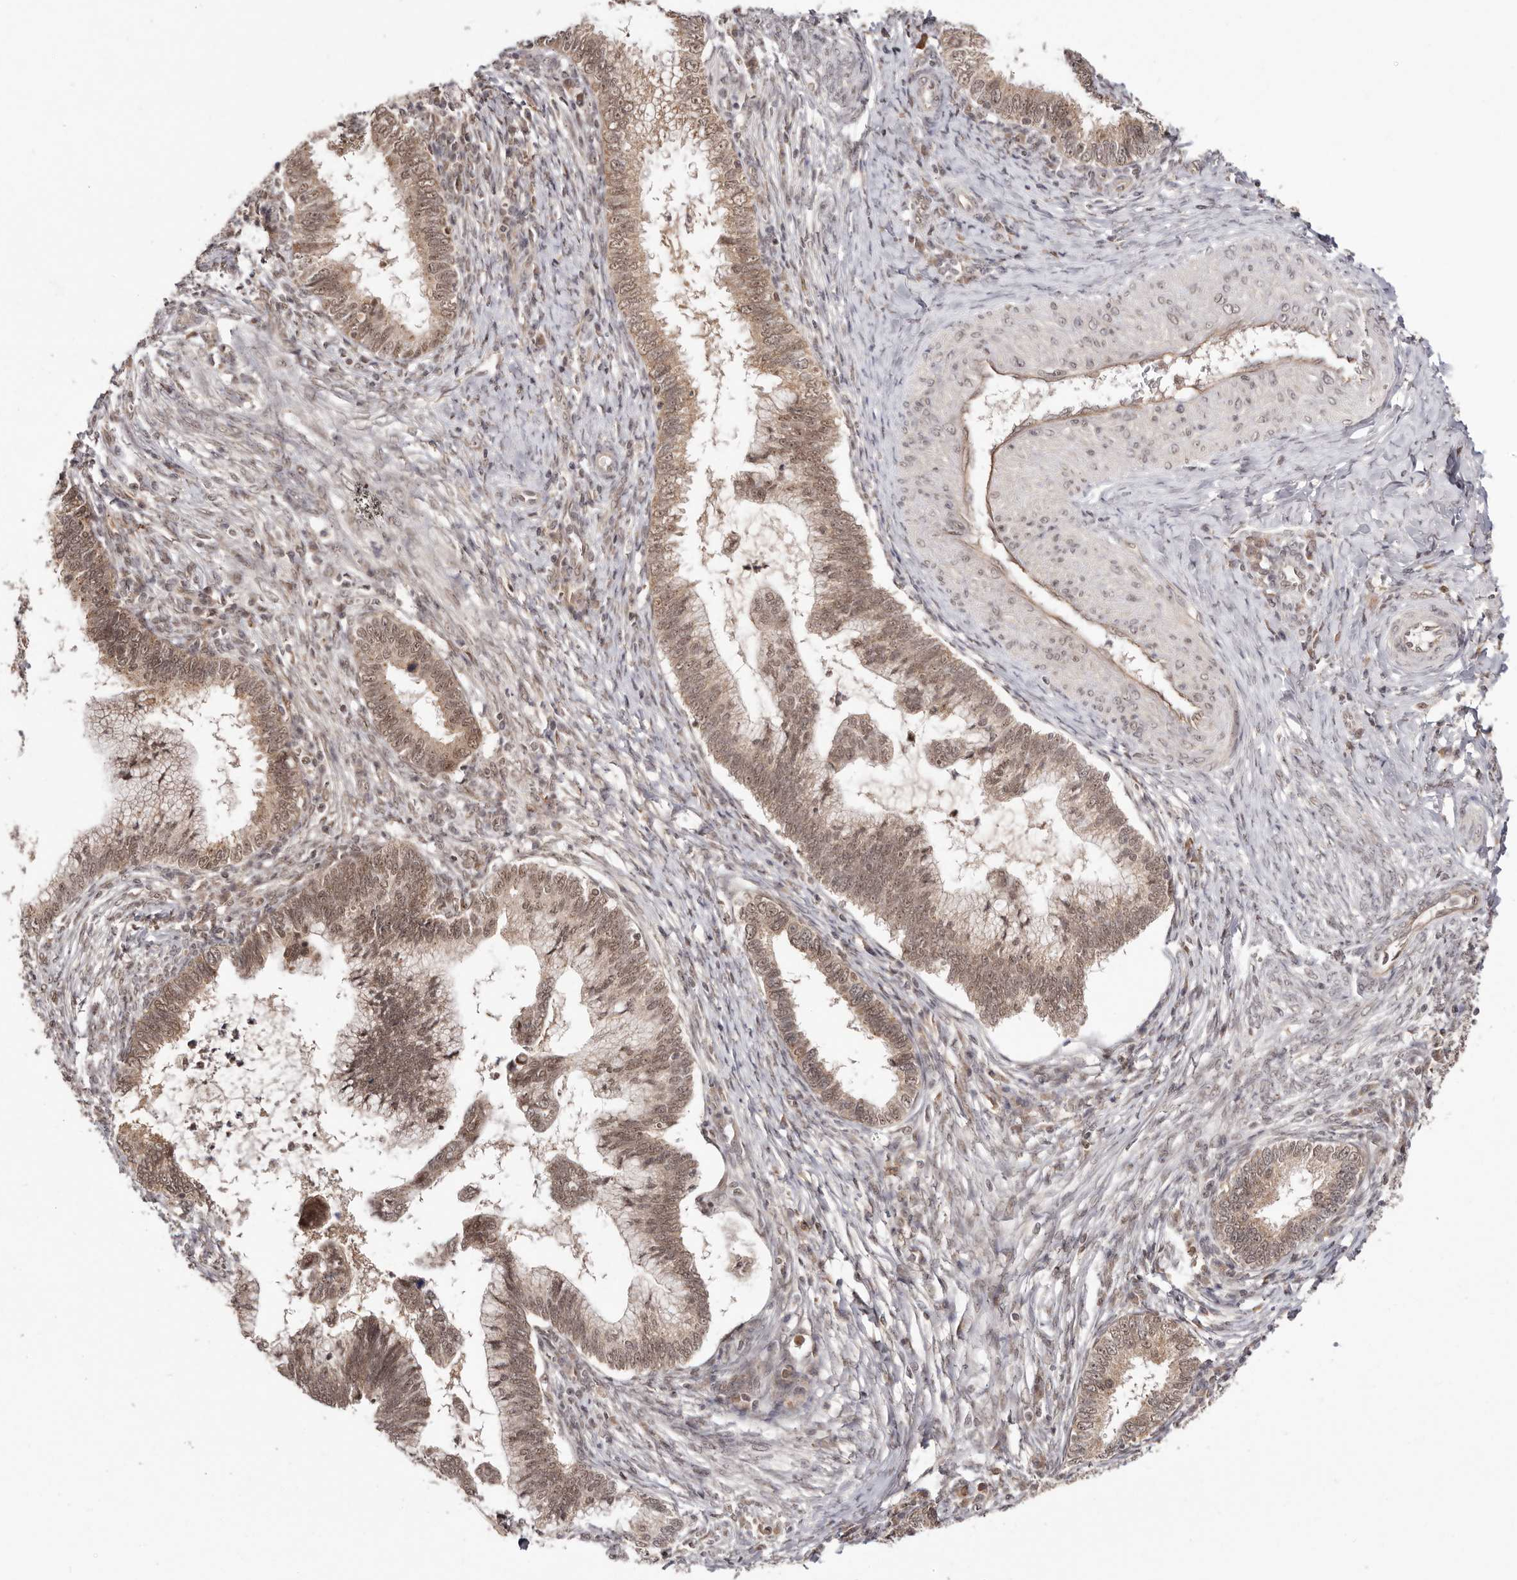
{"staining": {"intensity": "moderate", "quantity": ">75%", "location": "cytoplasmic/membranous,nuclear"}, "tissue": "cervical cancer", "cell_type": "Tumor cells", "image_type": "cancer", "snomed": [{"axis": "morphology", "description": "Adenocarcinoma, NOS"}, {"axis": "topography", "description": "Cervix"}], "caption": "Protein staining exhibits moderate cytoplasmic/membranous and nuclear positivity in approximately >75% of tumor cells in cervical adenocarcinoma.", "gene": "MED8", "patient": {"sex": "female", "age": 36}}